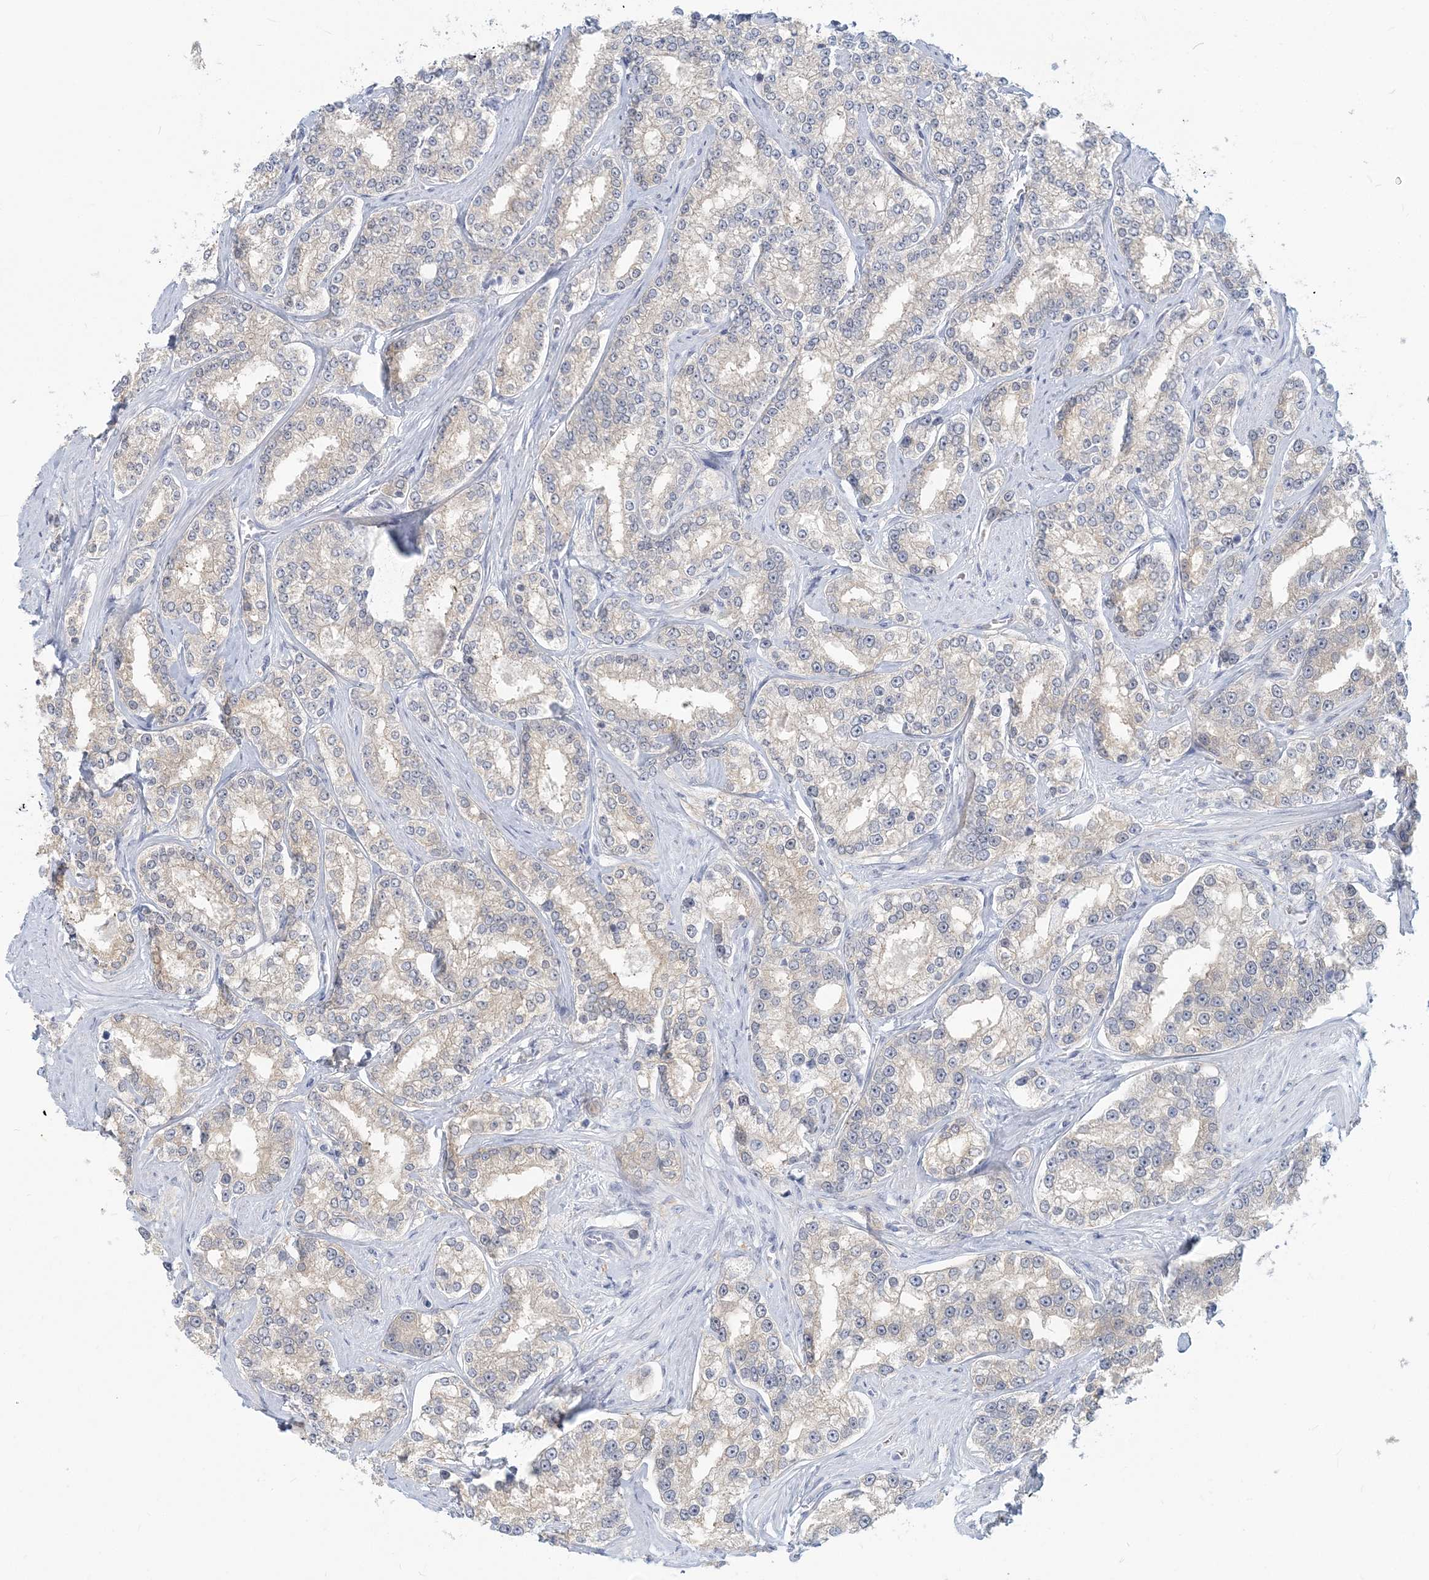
{"staining": {"intensity": "negative", "quantity": "none", "location": "none"}, "tissue": "prostate cancer", "cell_type": "Tumor cells", "image_type": "cancer", "snomed": [{"axis": "morphology", "description": "Normal tissue, NOS"}, {"axis": "morphology", "description": "Adenocarcinoma, High grade"}, {"axis": "topography", "description": "Prostate"}], "caption": "Protein analysis of adenocarcinoma (high-grade) (prostate) reveals no significant positivity in tumor cells. Nuclei are stained in blue.", "gene": "GMPPA", "patient": {"sex": "male", "age": 83}}